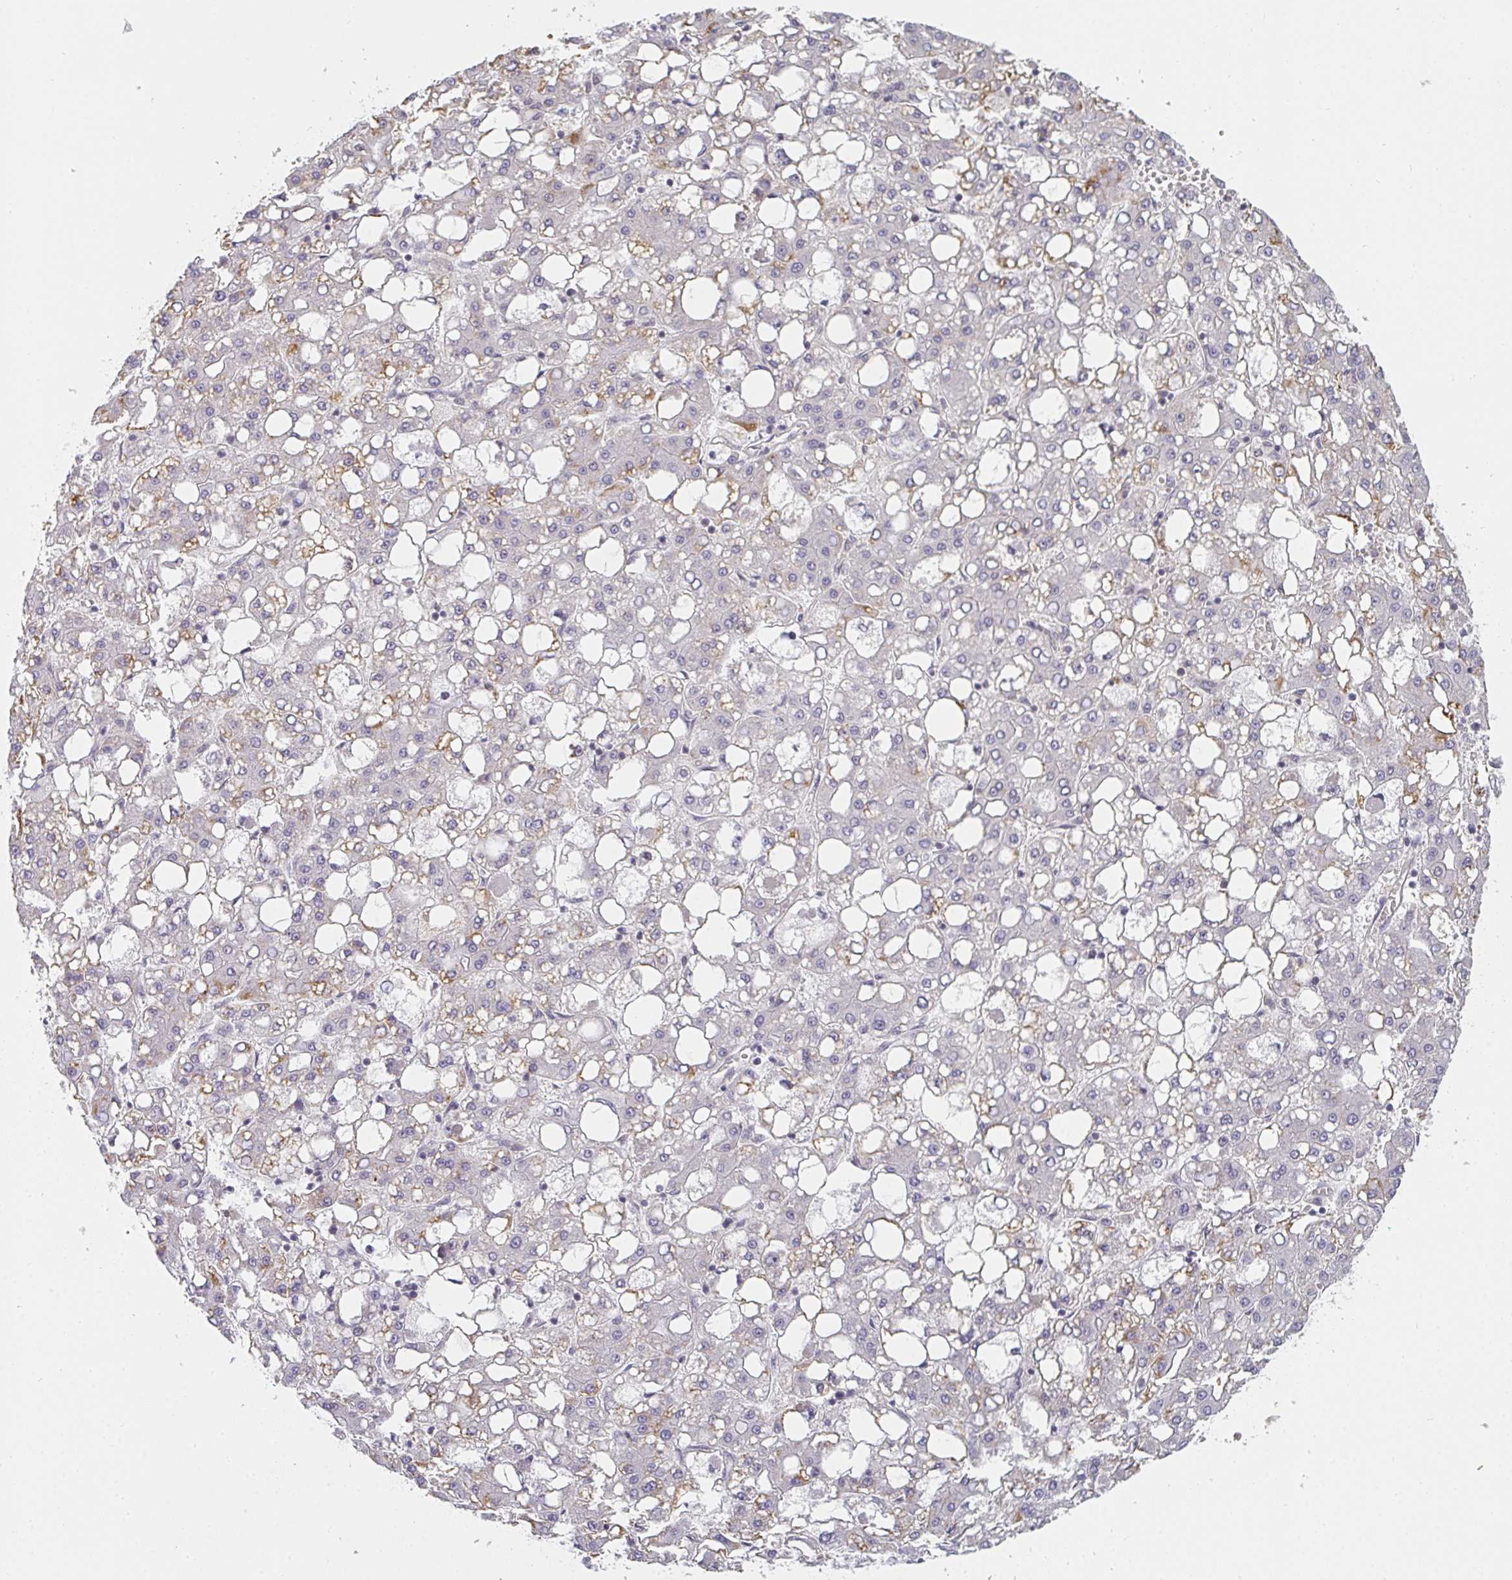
{"staining": {"intensity": "moderate", "quantity": "<25%", "location": "cytoplasmic/membranous"}, "tissue": "liver cancer", "cell_type": "Tumor cells", "image_type": "cancer", "snomed": [{"axis": "morphology", "description": "Carcinoma, Hepatocellular, NOS"}, {"axis": "topography", "description": "Liver"}], "caption": "Hepatocellular carcinoma (liver) was stained to show a protein in brown. There is low levels of moderate cytoplasmic/membranous positivity in about <25% of tumor cells. Nuclei are stained in blue.", "gene": "GSDMB", "patient": {"sex": "male", "age": 65}}